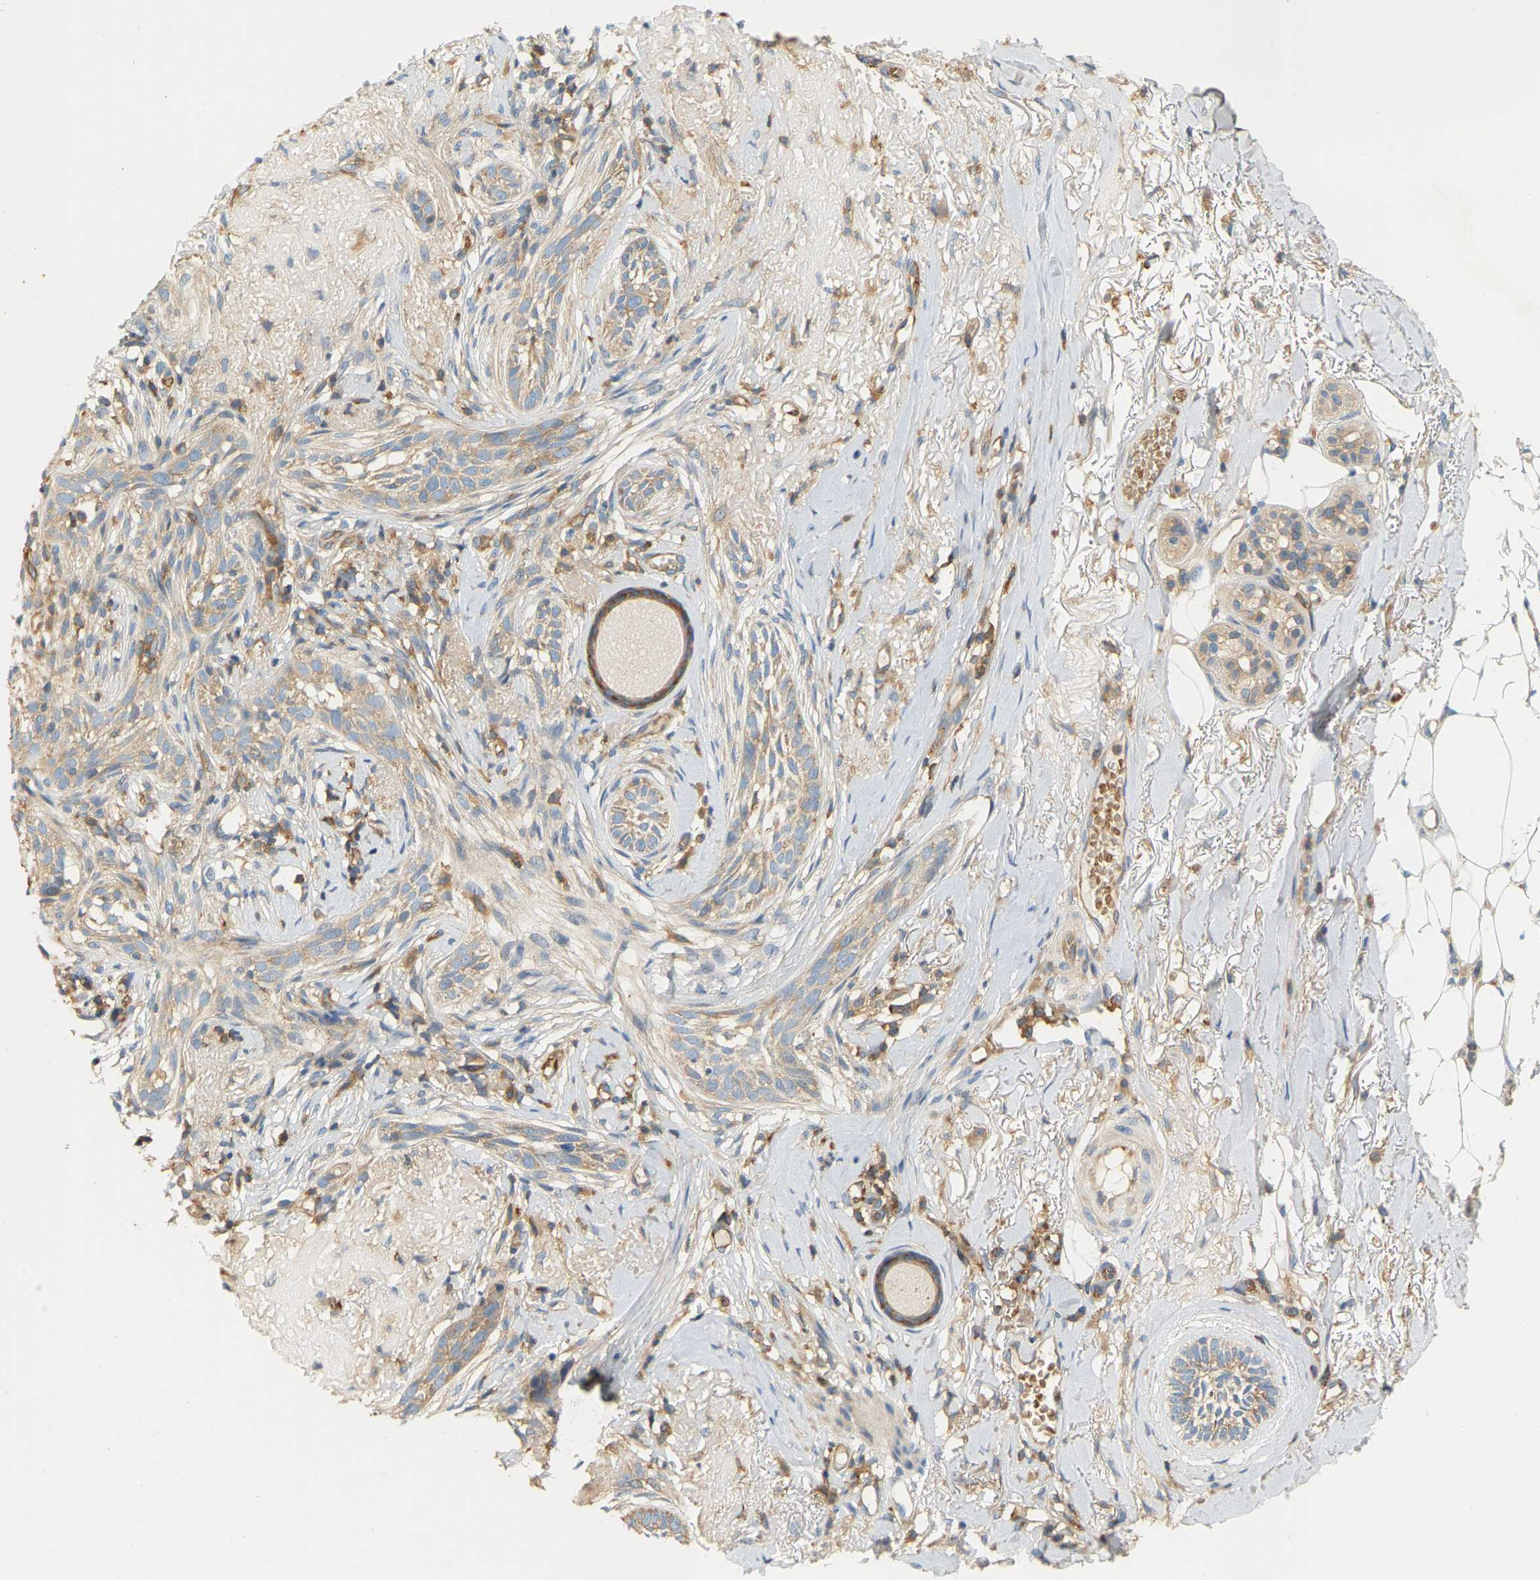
{"staining": {"intensity": "weak", "quantity": "25%-75%", "location": "cytoplasmic/membranous"}, "tissue": "skin cancer", "cell_type": "Tumor cells", "image_type": "cancer", "snomed": [{"axis": "morphology", "description": "Basal cell carcinoma"}, {"axis": "topography", "description": "Skin"}], "caption": "Weak cytoplasmic/membranous expression for a protein is seen in about 25%-75% of tumor cells of skin cancer using immunohistochemistry (IHC).", "gene": "AKAP13", "patient": {"sex": "female", "age": 88}}